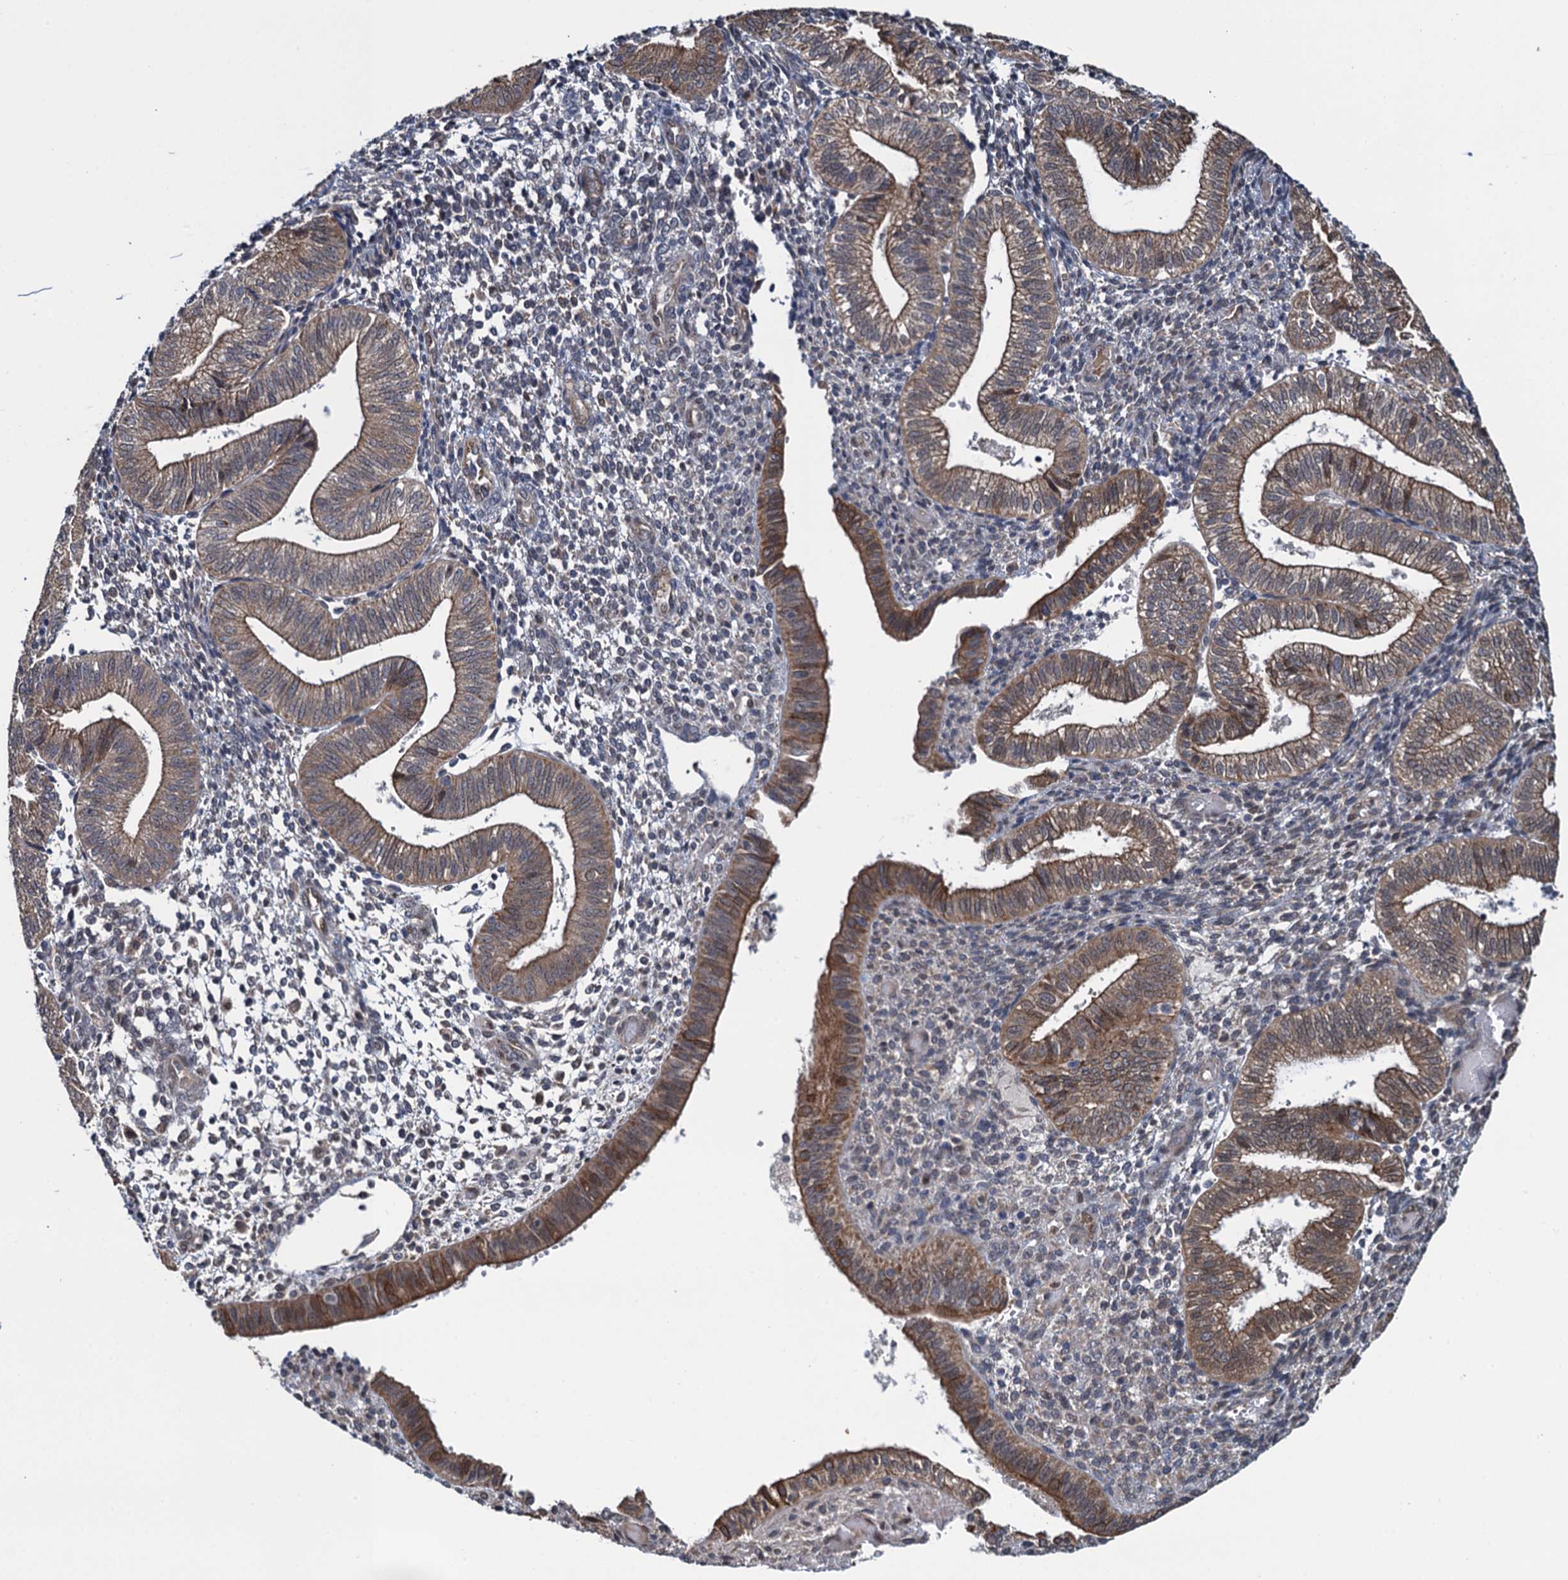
{"staining": {"intensity": "weak", "quantity": "<25%", "location": "cytoplasmic/membranous"}, "tissue": "endometrium", "cell_type": "Cells in endometrial stroma", "image_type": "normal", "snomed": [{"axis": "morphology", "description": "Normal tissue, NOS"}, {"axis": "topography", "description": "Endometrium"}], "caption": "IHC of benign endometrium shows no staining in cells in endometrial stroma. The staining is performed using DAB brown chromogen with nuclei counter-stained in using hematoxylin.", "gene": "EVX2", "patient": {"sex": "female", "age": 34}}